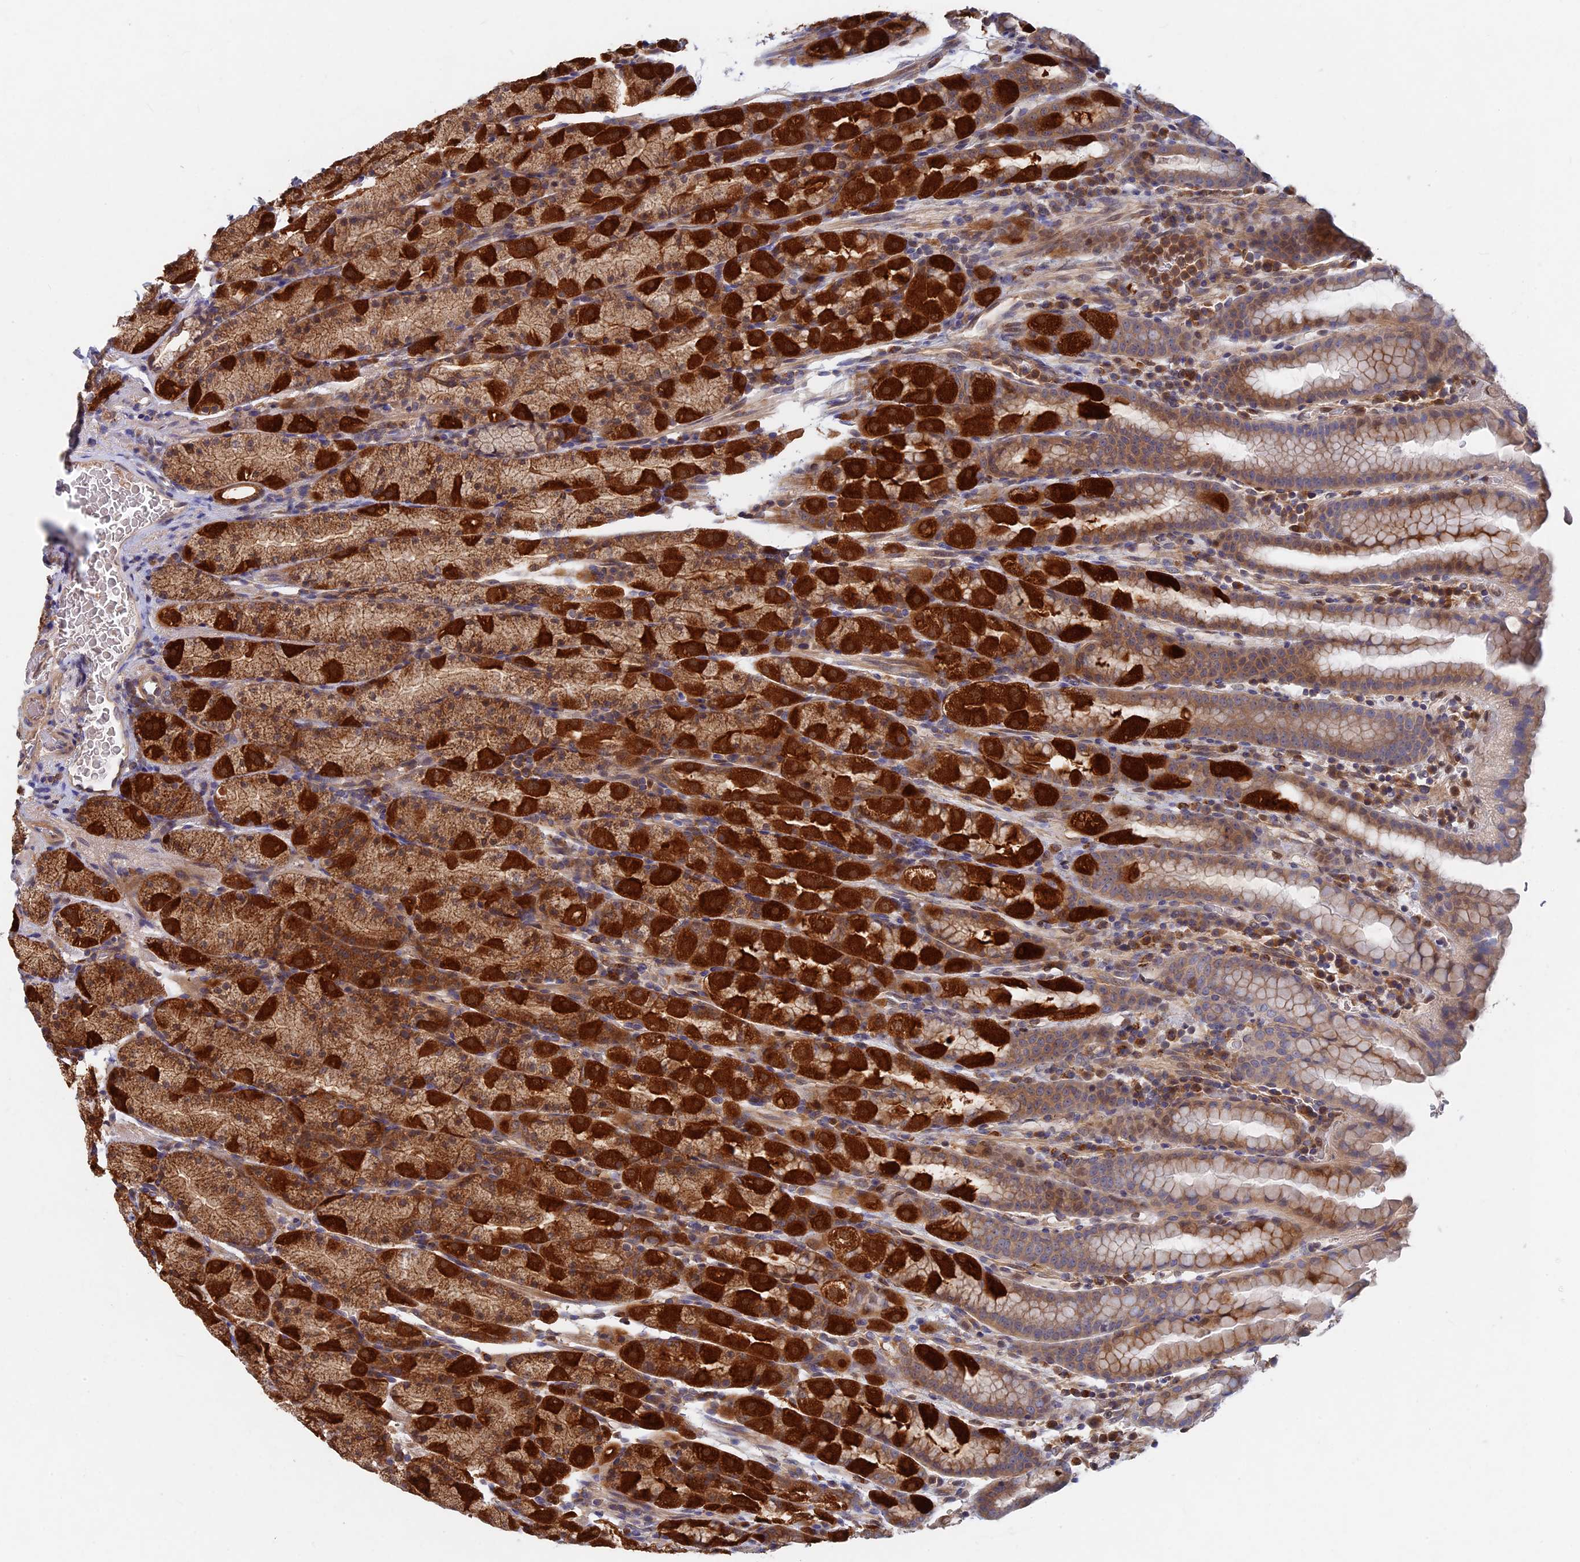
{"staining": {"intensity": "strong", "quantity": ">75%", "location": "cytoplasmic/membranous"}, "tissue": "stomach", "cell_type": "Glandular cells", "image_type": "normal", "snomed": [{"axis": "morphology", "description": "Normal tissue, NOS"}, {"axis": "topography", "description": "Stomach, upper"}, {"axis": "topography", "description": "Stomach, lower"}, {"axis": "topography", "description": "Small intestine"}], "caption": "The micrograph displays immunohistochemical staining of normal stomach. There is strong cytoplasmic/membranous expression is appreciated in approximately >75% of glandular cells. Nuclei are stained in blue.", "gene": "BLVRA", "patient": {"sex": "male", "age": 68}}